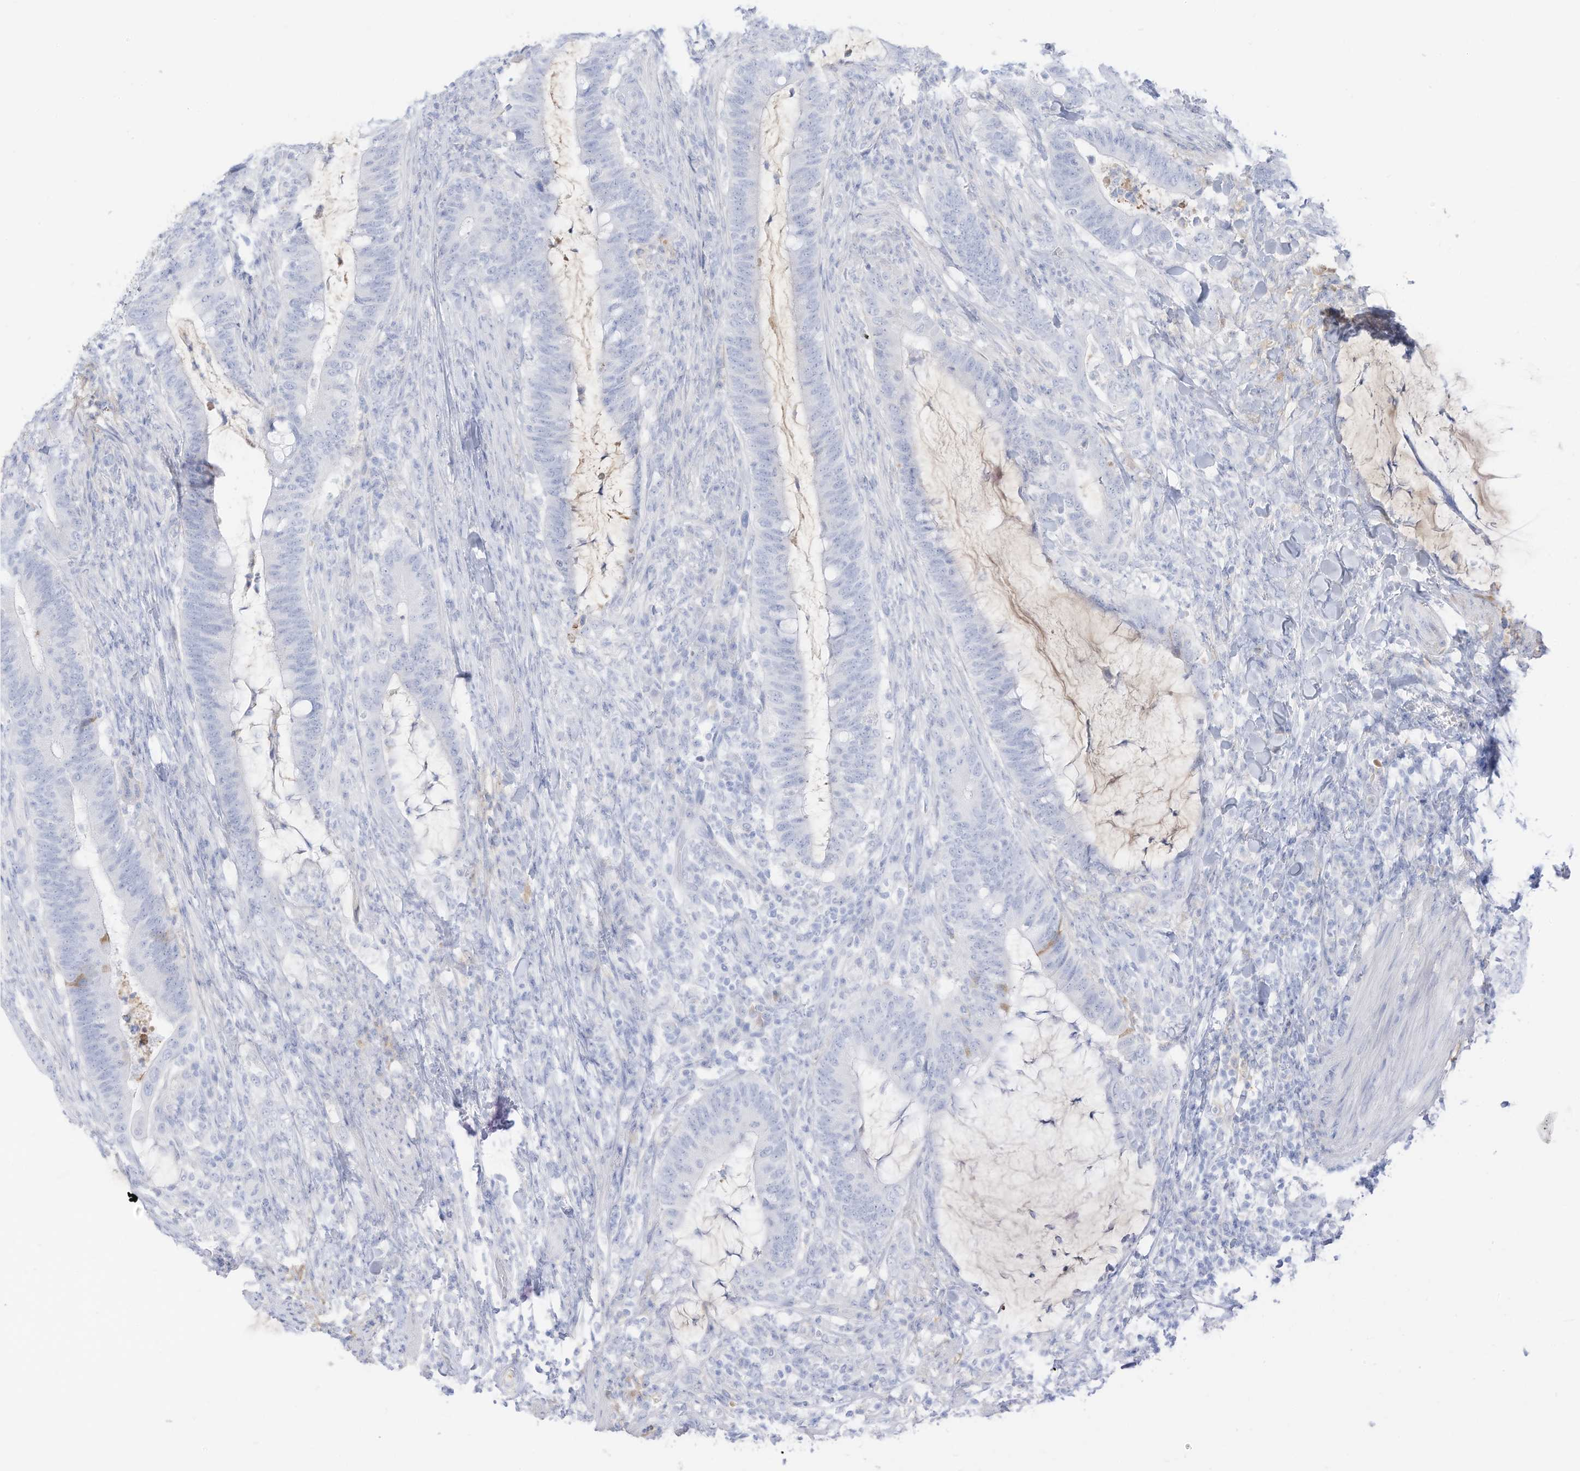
{"staining": {"intensity": "negative", "quantity": "none", "location": "none"}, "tissue": "colorectal cancer", "cell_type": "Tumor cells", "image_type": "cancer", "snomed": [{"axis": "morphology", "description": "Adenocarcinoma, NOS"}, {"axis": "topography", "description": "Colon"}], "caption": "An image of human colorectal cancer (adenocarcinoma) is negative for staining in tumor cells.", "gene": "HSD17B13", "patient": {"sex": "female", "age": 66}}